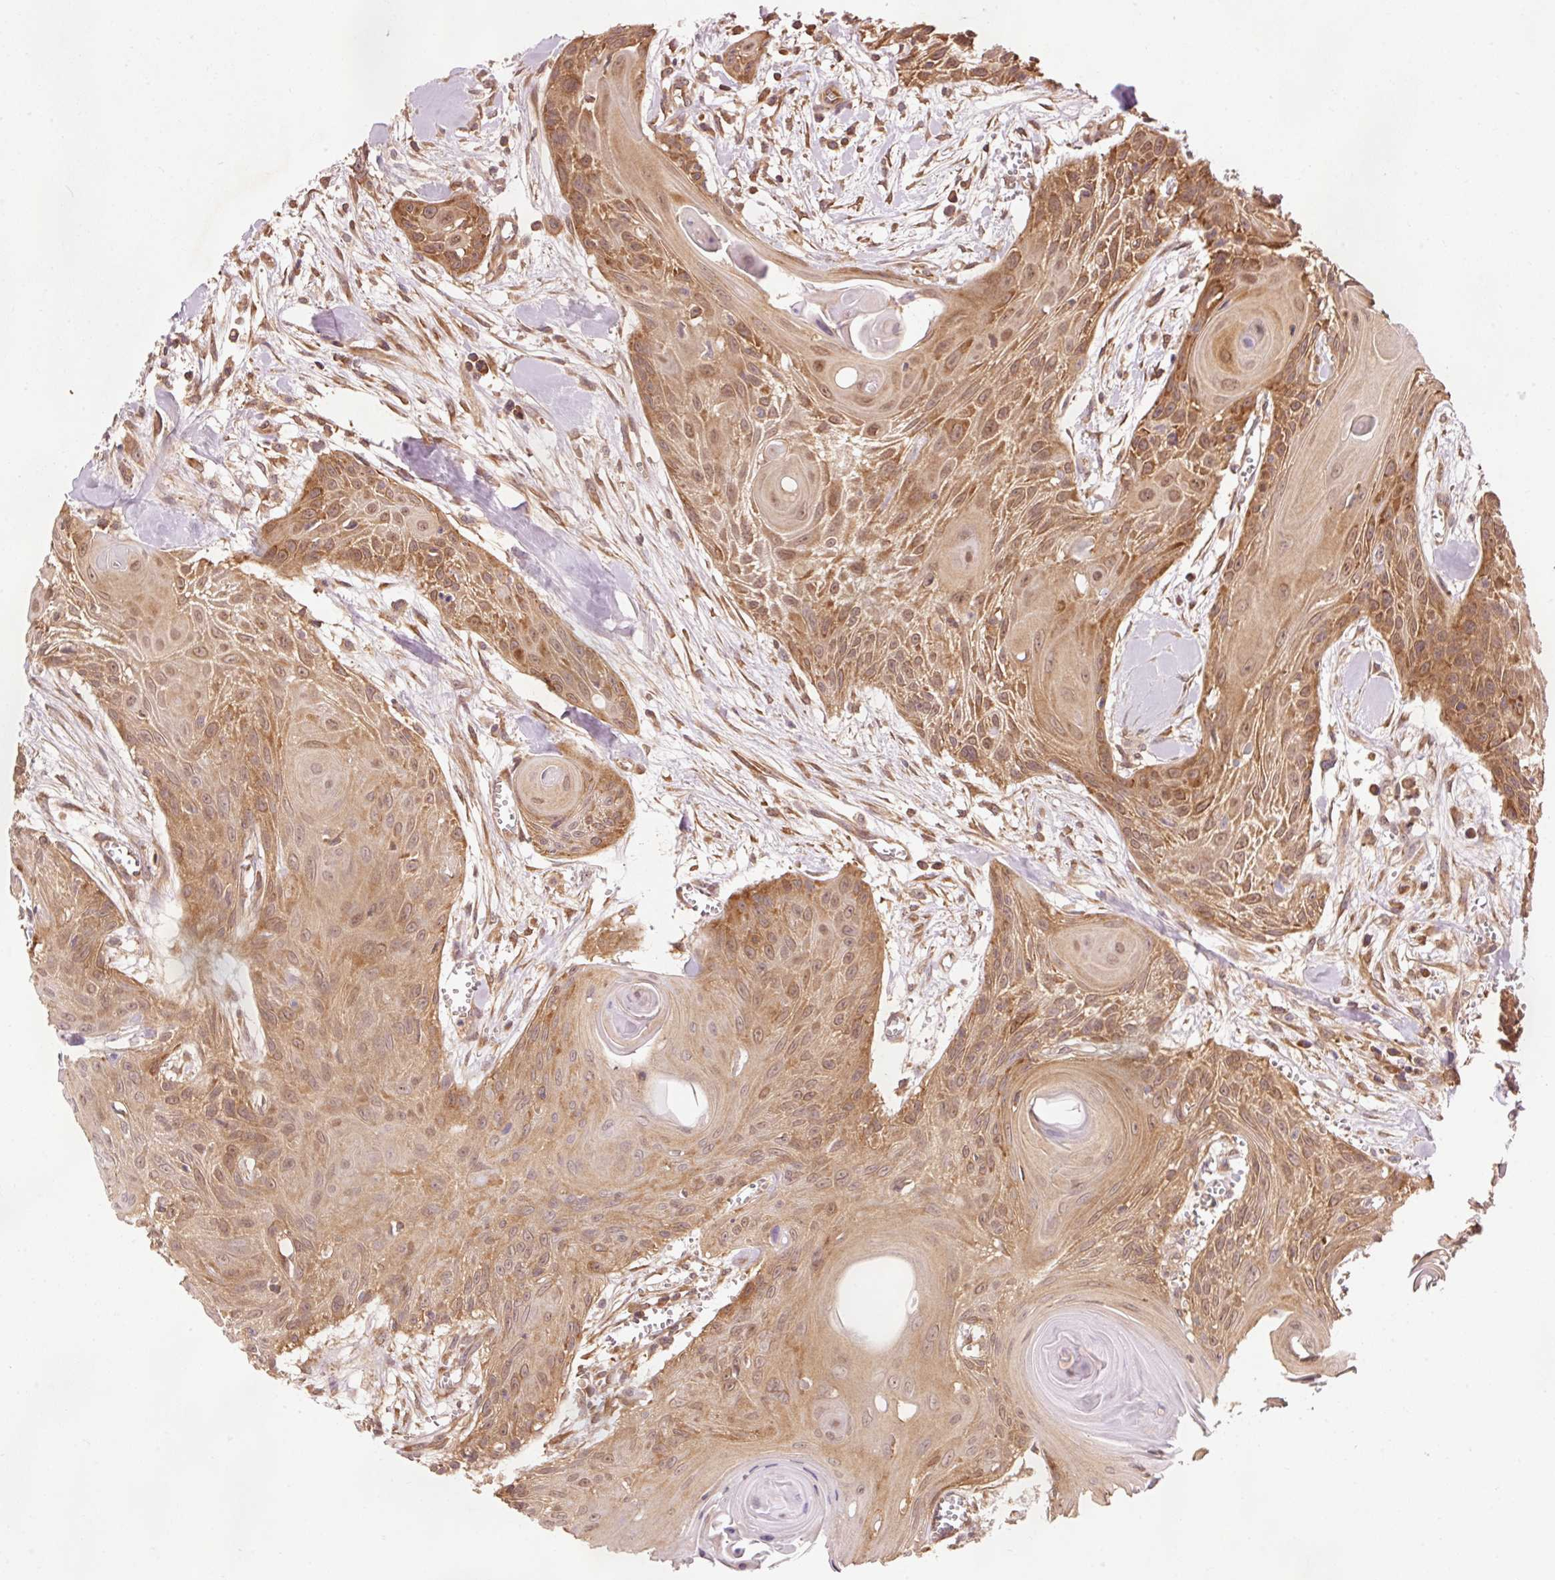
{"staining": {"intensity": "moderate", "quantity": ">75%", "location": "cytoplasmic/membranous"}, "tissue": "head and neck cancer", "cell_type": "Tumor cells", "image_type": "cancer", "snomed": [{"axis": "morphology", "description": "Squamous cell carcinoma, NOS"}, {"axis": "topography", "description": "Lymph node"}, {"axis": "topography", "description": "Salivary gland"}, {"axis": "topography", "description": "Head-Neck"}], "caption": "A high-resolution image shows immunohistochemistry (IHC) staining of squamous cell carcinoma (head and neck), which reveals moderate cytoplasmic/membranous expression in about >75% of tumor cells.", "gene": "PDAP1", "patient": {"sex": "female", "age": 74}}